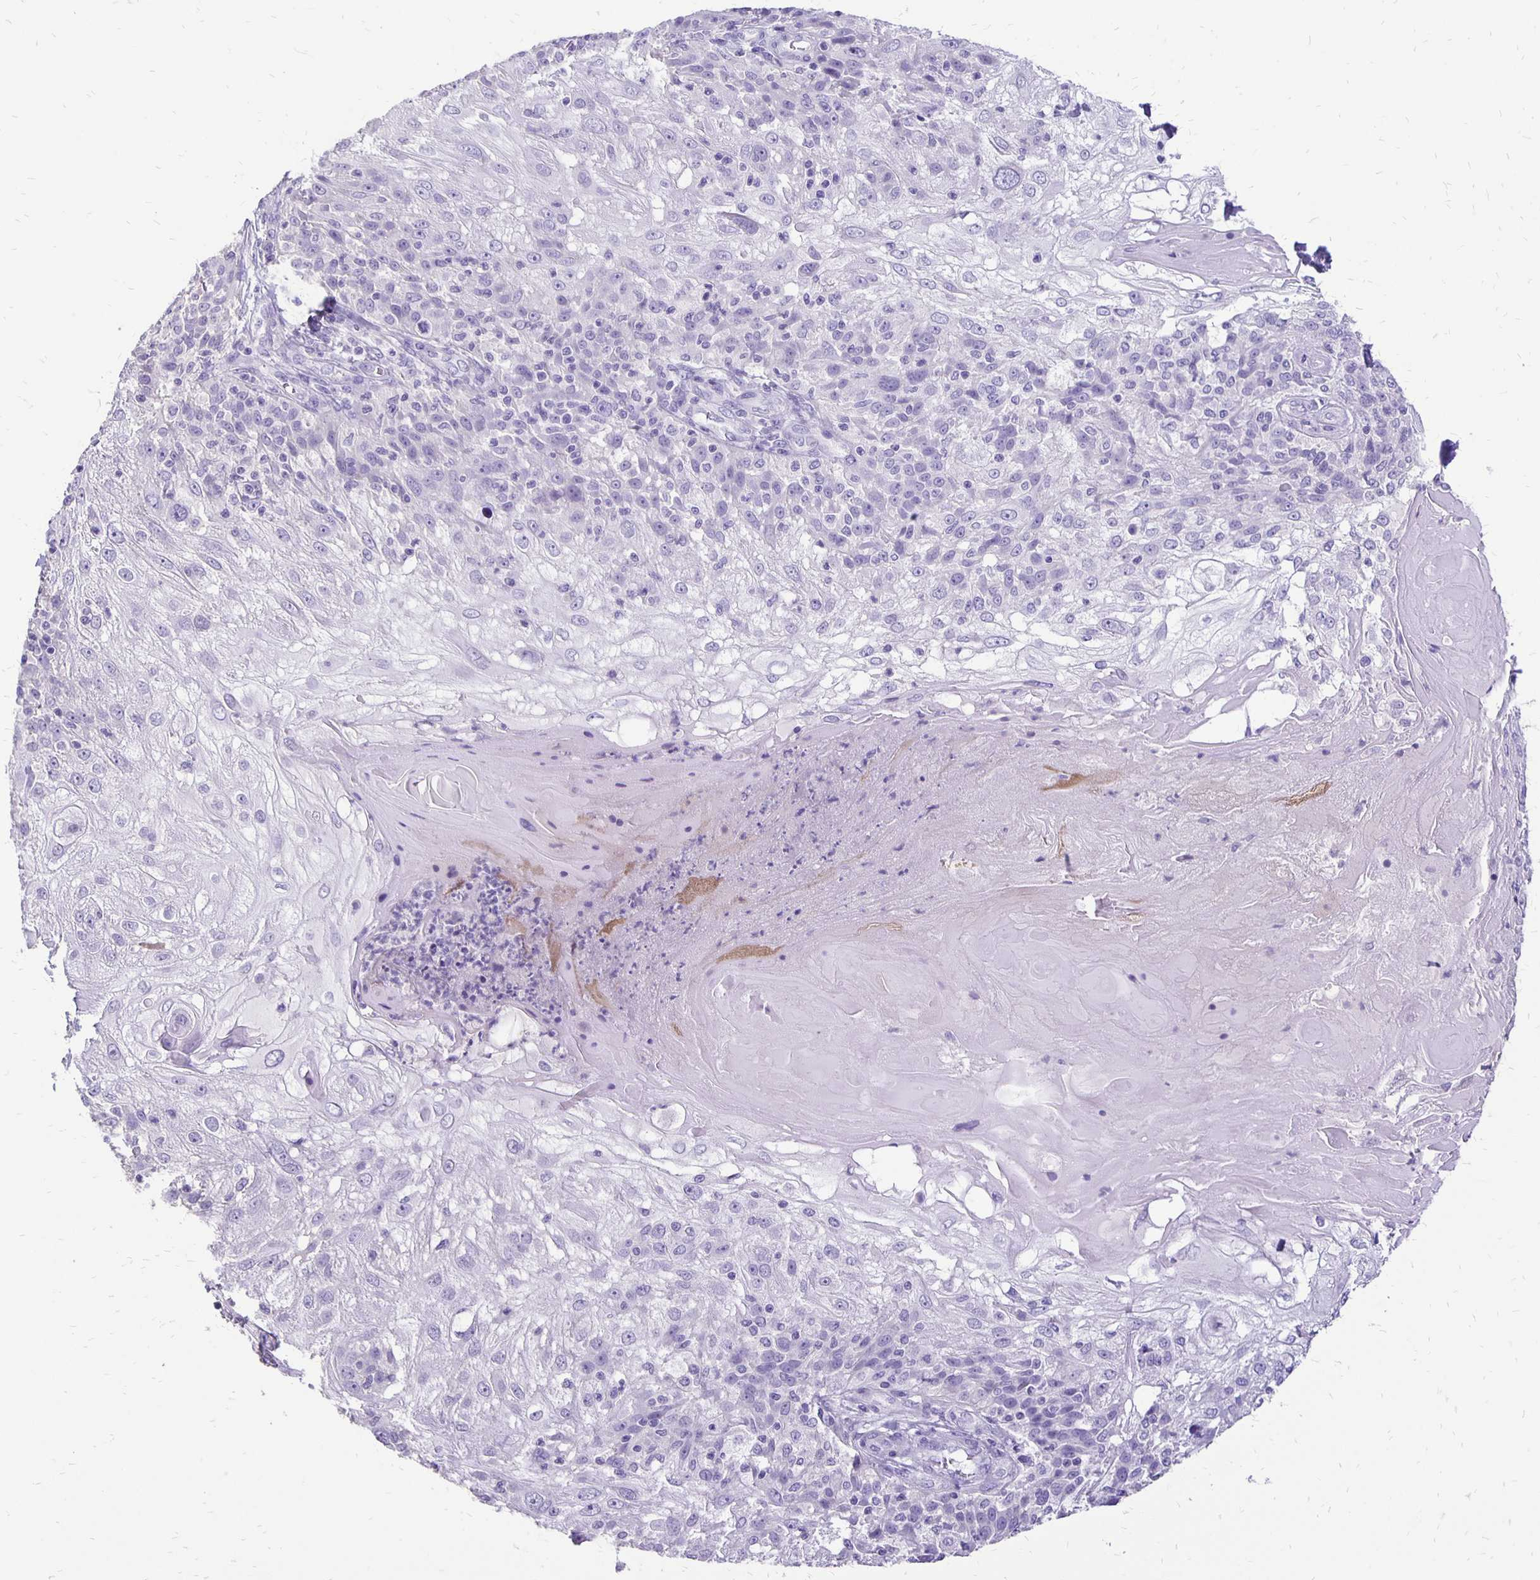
{"staining": {"intensity": "negative", "quantity": "none", "location": "none"}, "tissue": "skin cancer", "cell_type": "Tumor cells", "image_type": "cancer", "snomed": [{"axis": "morphology", "description": "Normal tissue, NOS"}, {"axis": "morphology", "description": "Squamous cell carcinoma, NOS"}, {"axis": "topography", "description": "Skin"}], "caption": "An immunohistochemistry (IHC) photomicrograph of skin cancer (squamous cell carcinoma) is shown. There is no staining in tumor cells of skin cancer (squamous cell carcinoma).", "gene": "ANKRD45", "patient": {"sex": "female", "age": 83}}